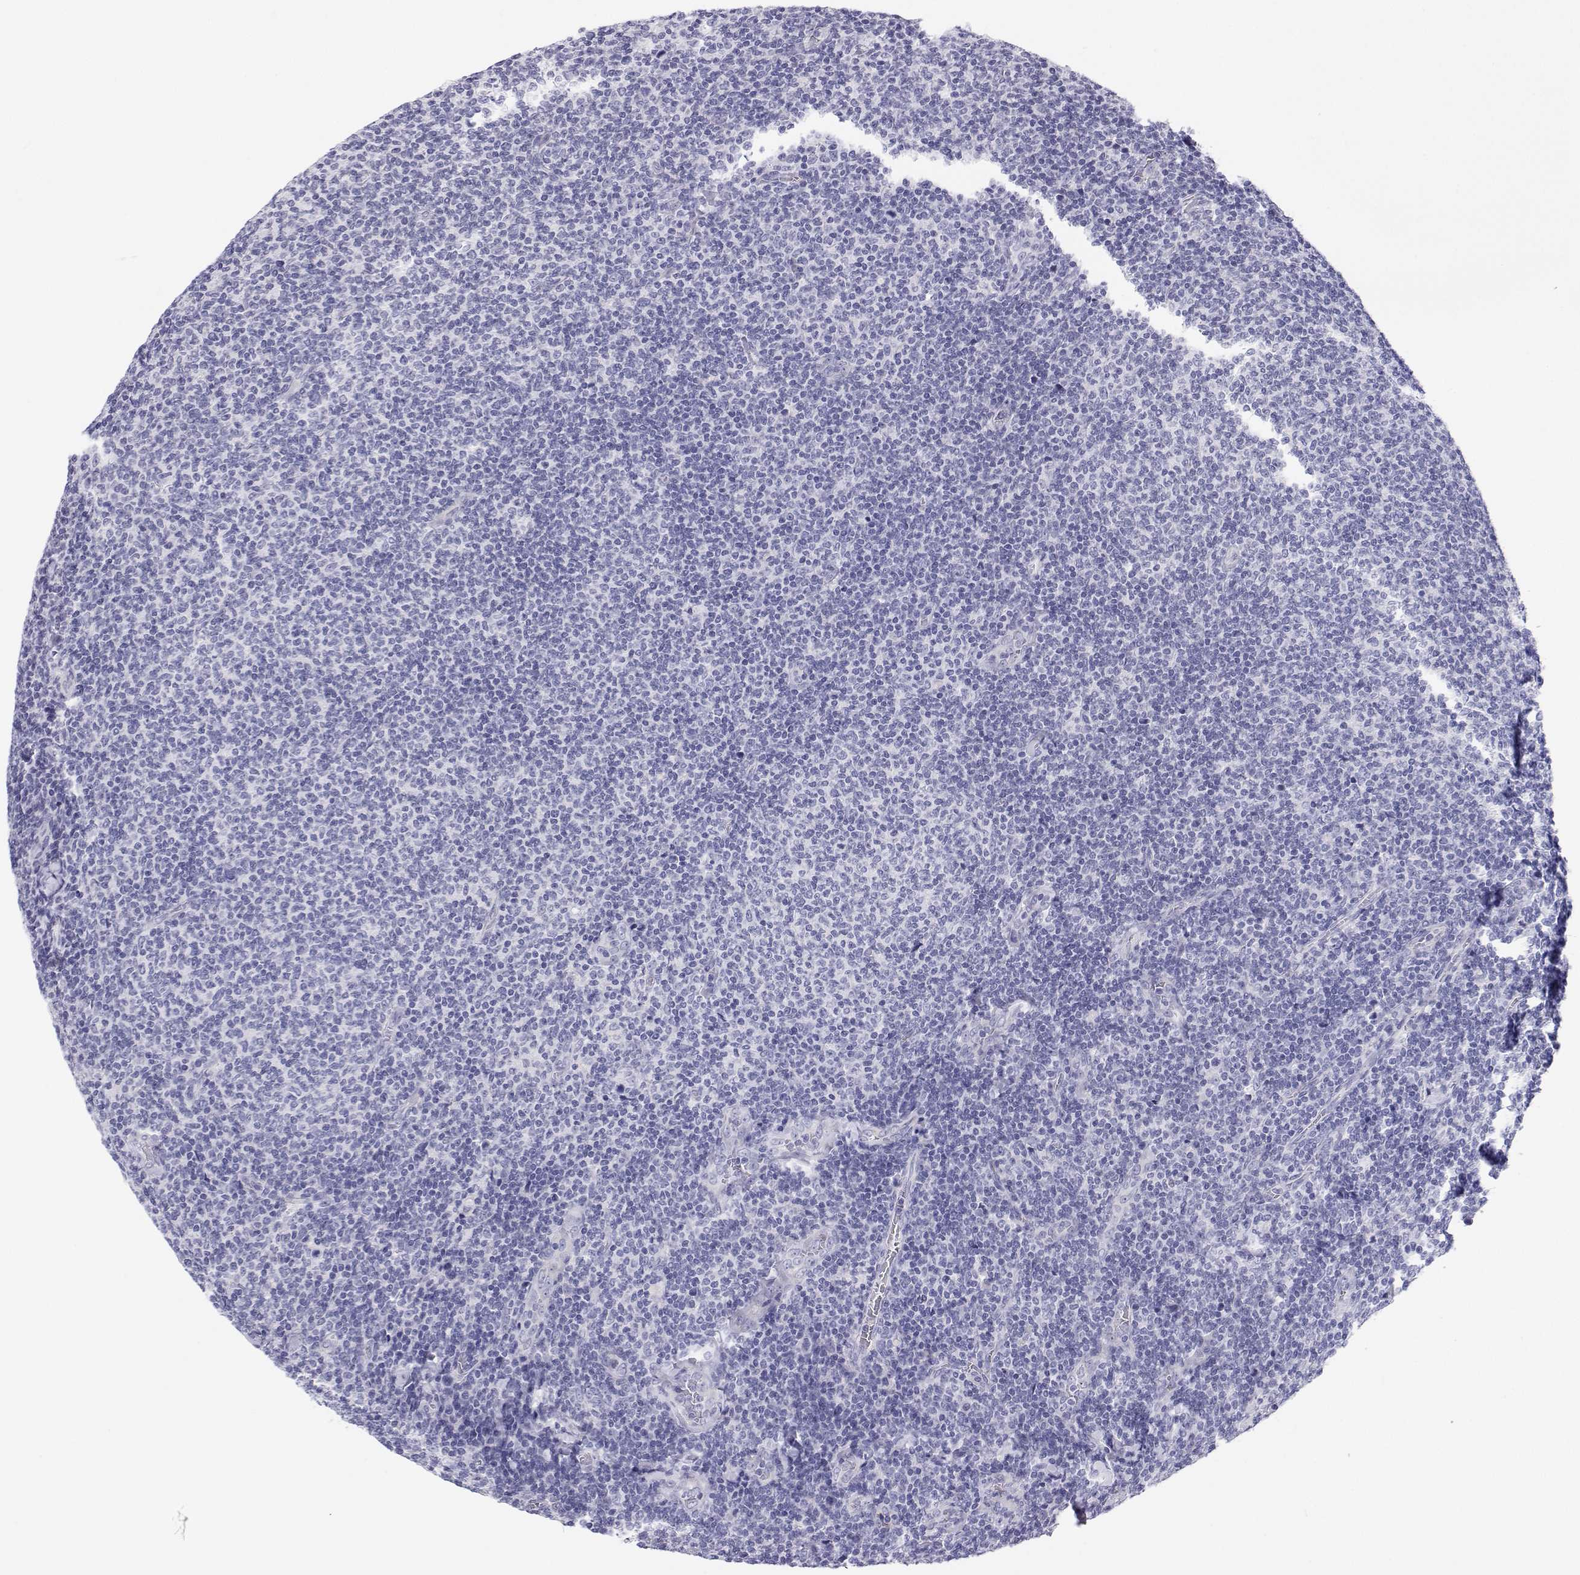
{"staining": {"intensity": "negative", "quantity": "none", "location": "none"}, "tissue": "lymphoma", "cell_type": "Tumor cells", "image_type": "cancer", "snomed": [{"axis": "morphology", "description": "Malignant lymphoma, non-Hodgkin's type, Low grade"}, {"axis": "topography", "description": "Lymph node"}], "caption": "Micrograph shows no protein staining in tumor cells of lymphoma tissue.", "gene": "BHMT", "patient": {"sex": "male", "age": 52}}